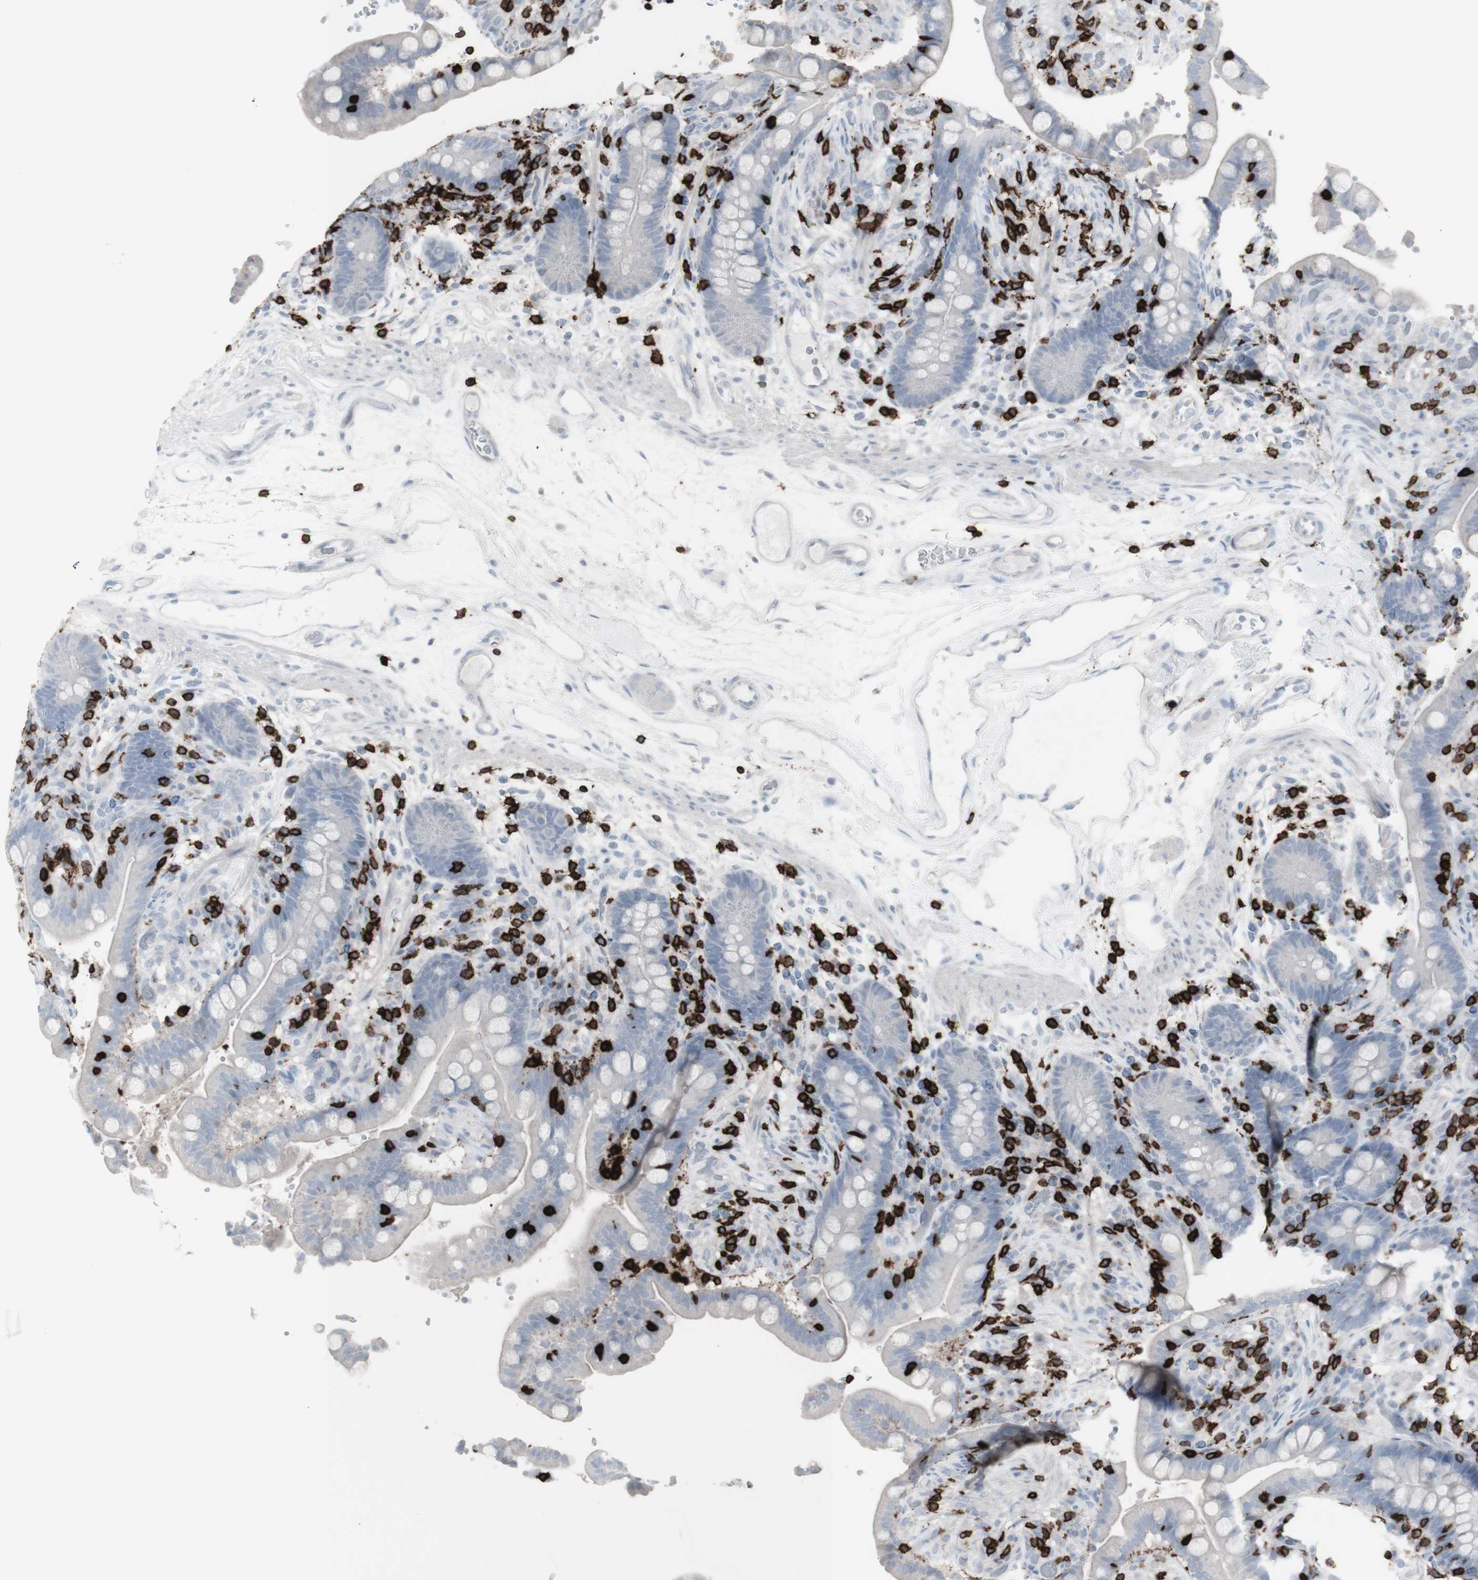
{"staining": {"intensity": "negative", "quantity": "none", "location": "none"}, "tissue": "colon", "cell_type": "Endothelial cells", "image_type": "normal", "snomed": [{"axis": "morphology", "description": "Normal tissue, NOS"}, {"axis": "topography", "description": "Colon"}], "caption": "Immunohistochemistry of unremarkable human colon exhibits no staining in endothelial cells.", "gene": "CD247", "patient": {"sex": "male", "age": 73}}